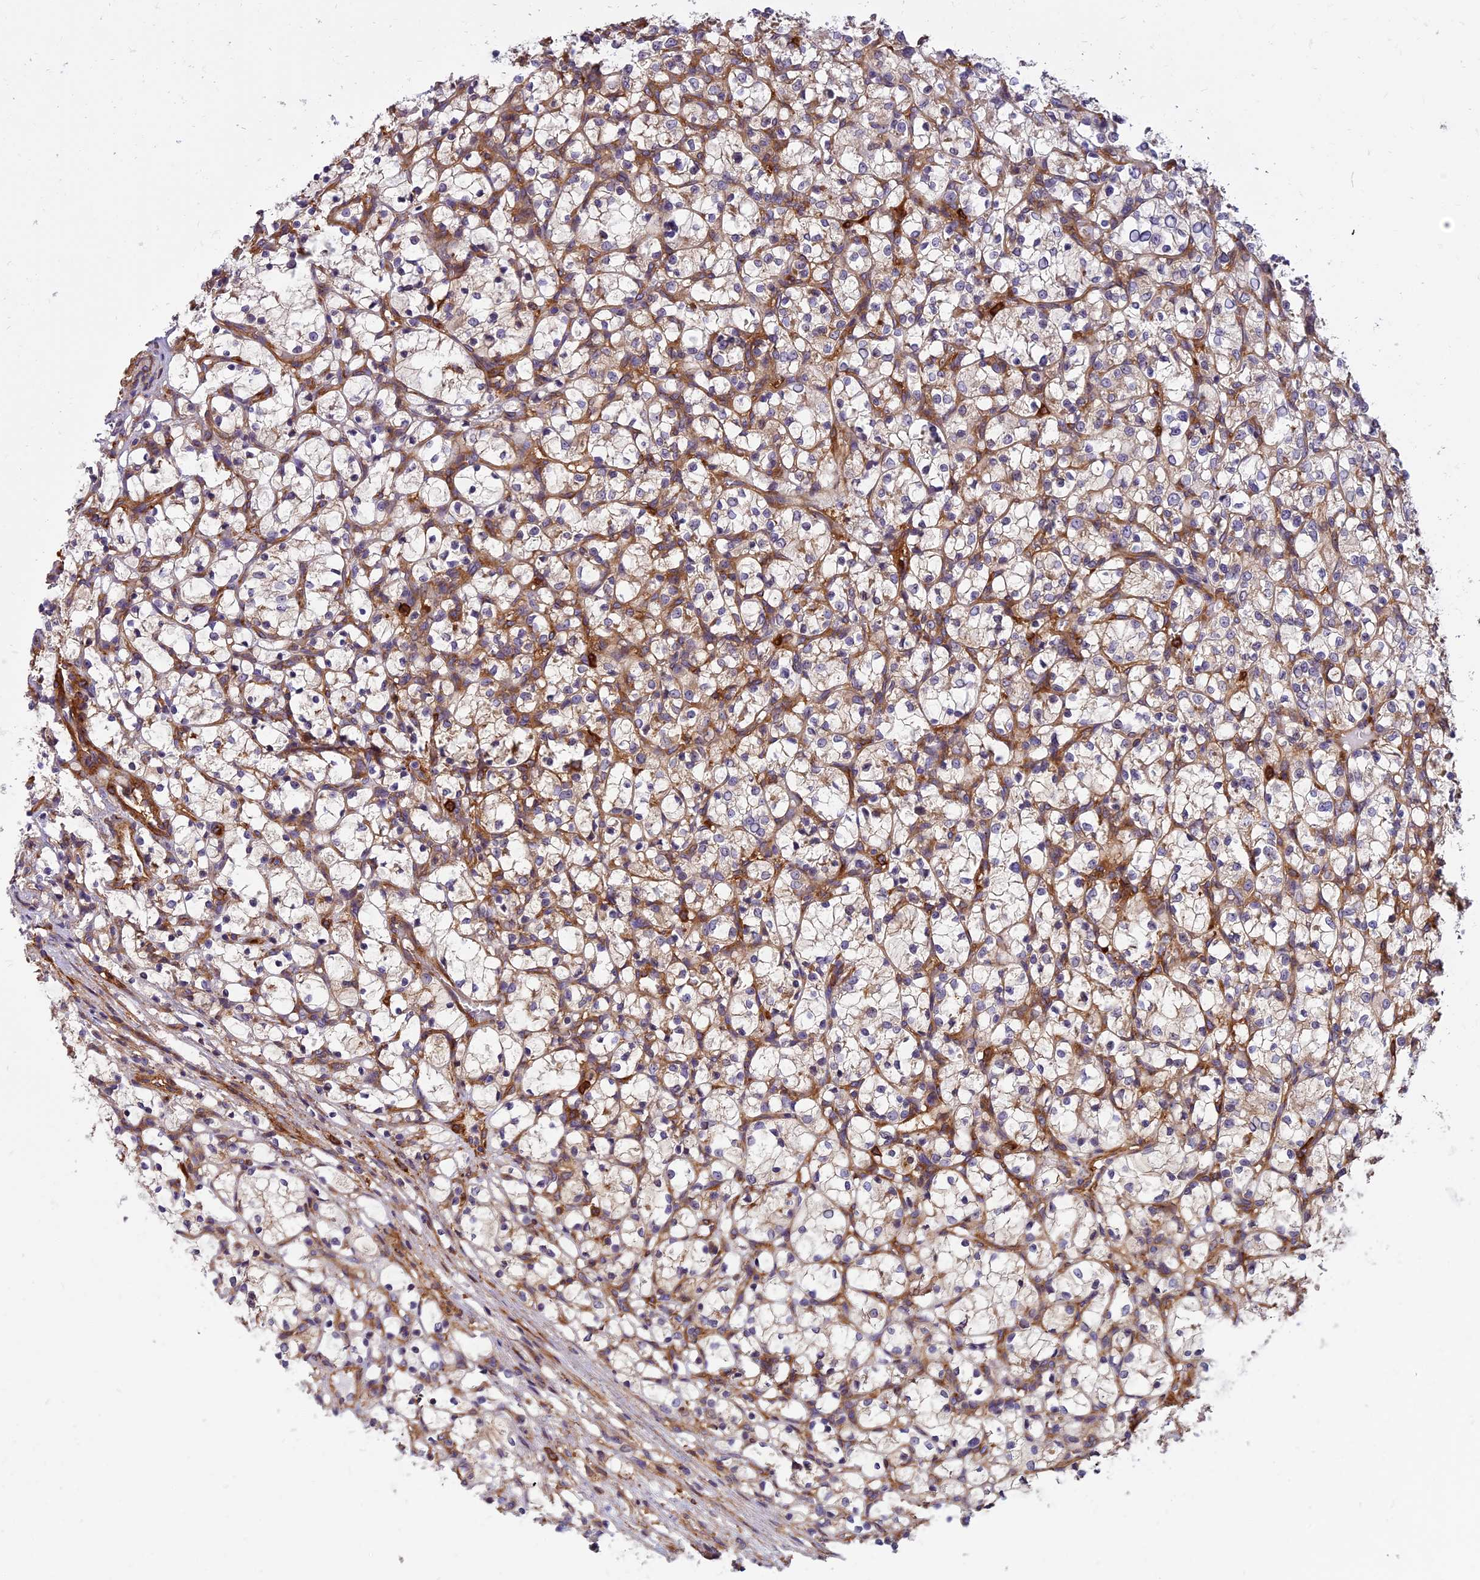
{"staining": {"intensity": "moderate", "quantity": "25%-75%", "location": "cytoplasmic/membranous"}, "tissue": "renal cancer", "cell_type": "Tumor cells", "image_type": "cancer", "snomed": [{"axis": "morphology", "description": "Adenocarcinoma, NOS"}, {"axis": "topography", "description": "Kidney"}], "caption": "A brown stain shows moderate cytoplasmic/membranous positivity of a protein in renal cancer tumor cells.", "gene": "EHBP1L1", "patient": {"sex": "female", "age": 69}}